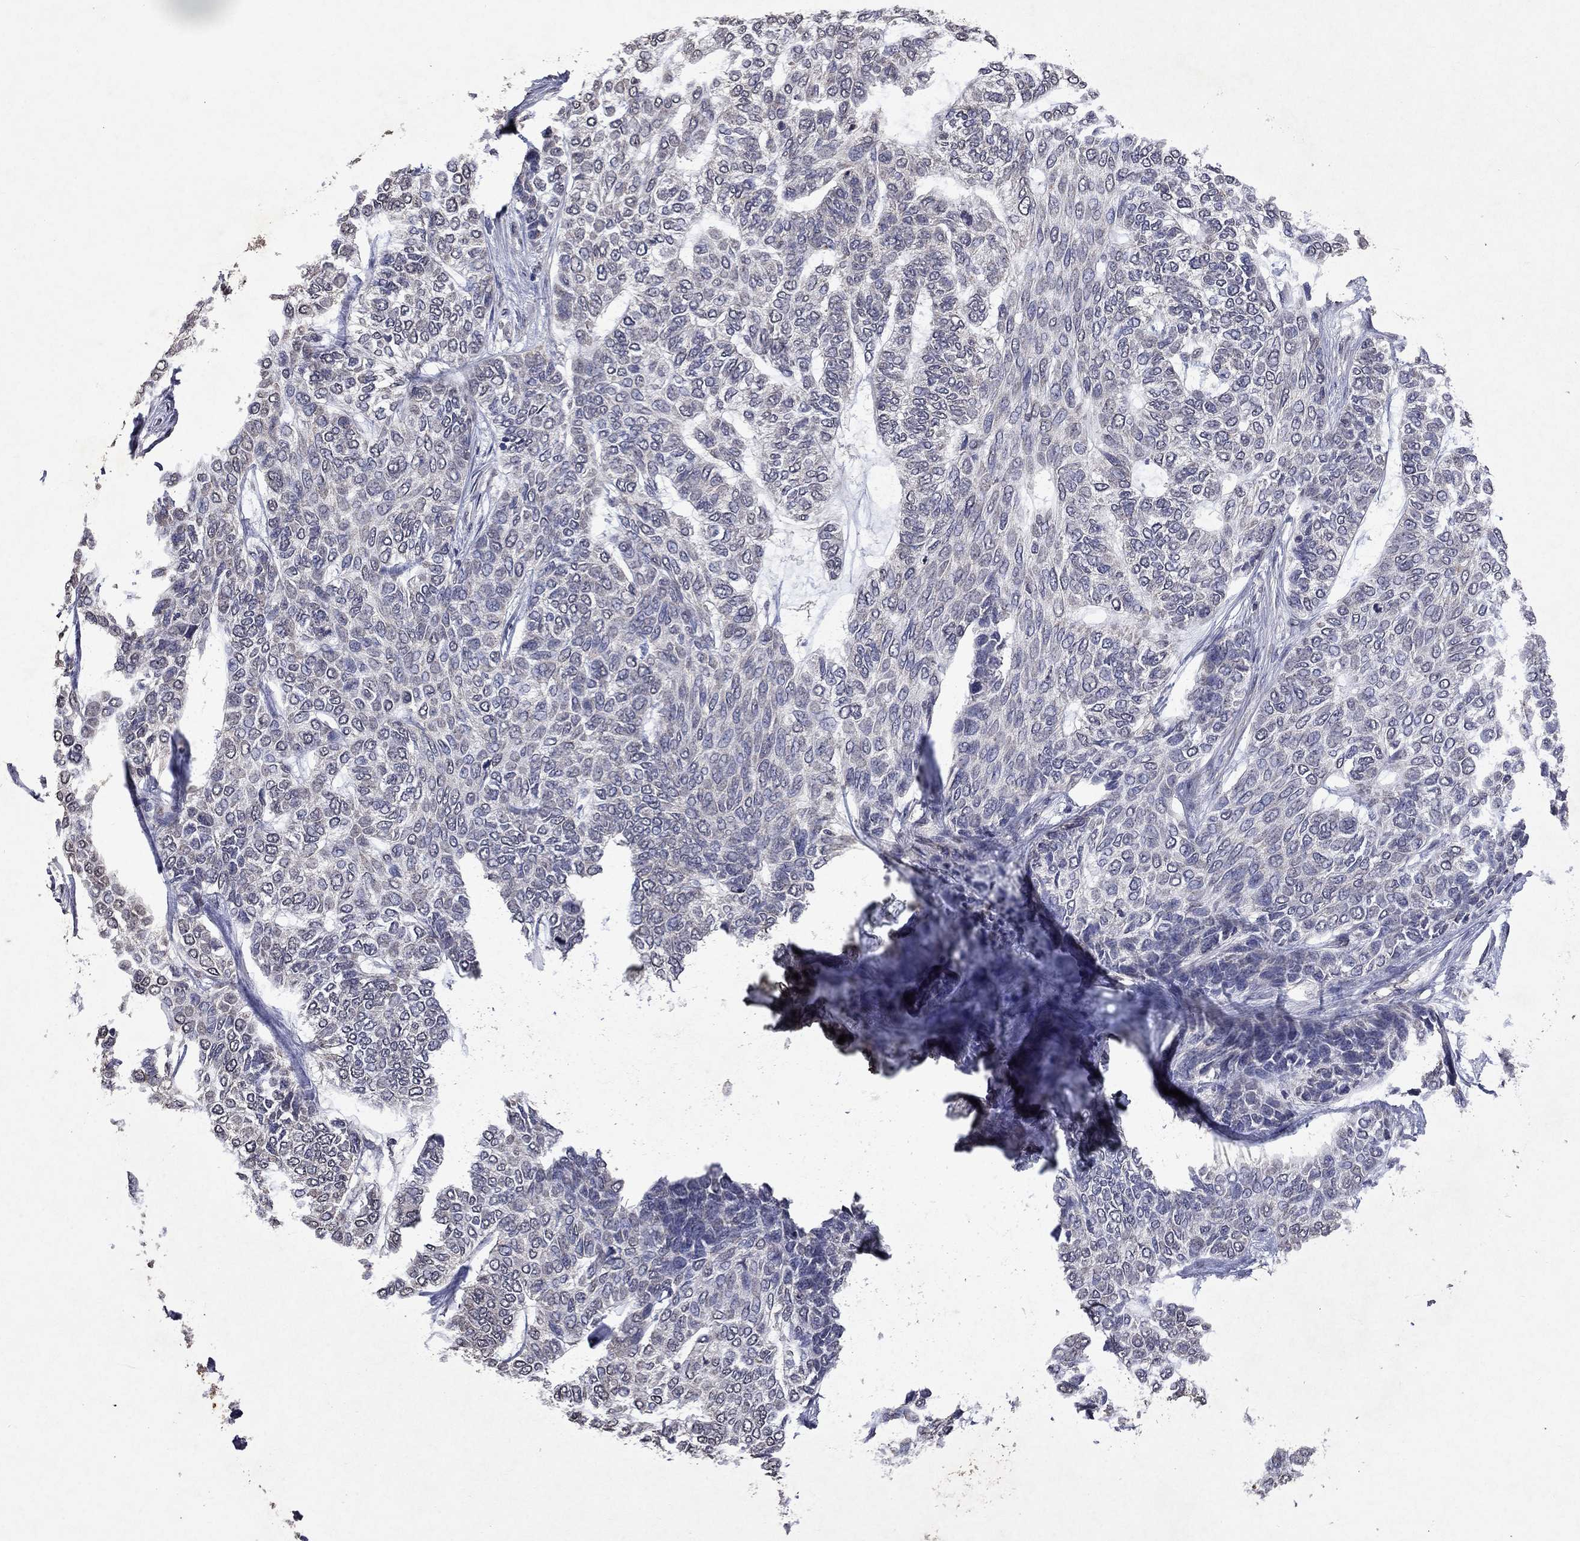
{"staining": {"intensity": "negative", "quantity": "none", "location": "none"}, "tissue": "skin cancer", "cell_type": "Tumor cells", "image_type": "cancer", "snomed": [{"axis": "morphology", "description": "Basal cell carcinoma"}, {"axis": "topography", "description": "Skin"}], "caption": "Immunohistochemical staining of skin cancer (basal cell carcinoma) demonstrates no significant expression in tumor cells. (Immunohistochemistry, brightfield microscopy, high magnification).", "gene": "TTC38", "patient": {"sex": "female", "age": 65}}